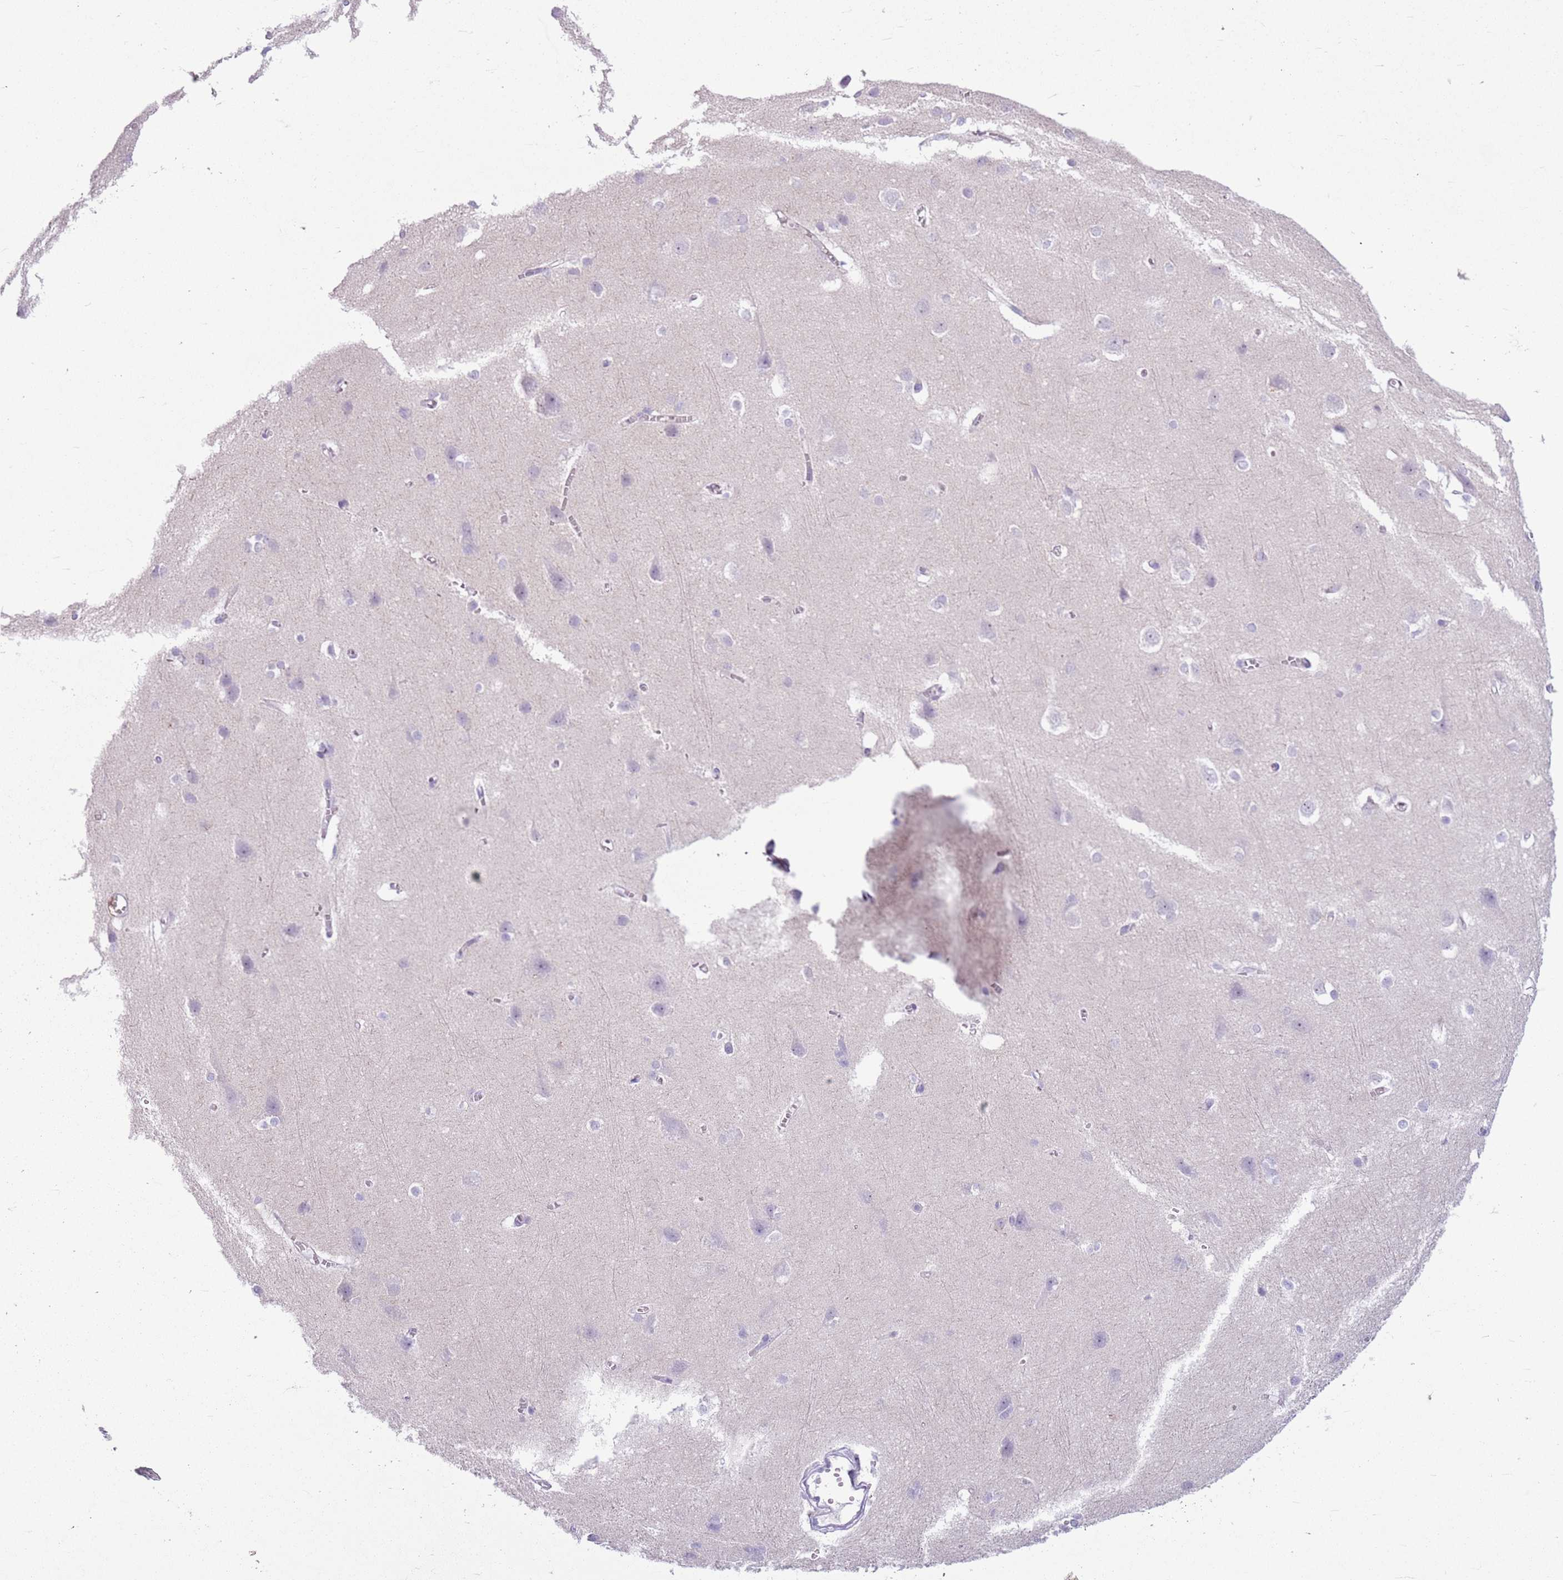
{"staining": {"intensity": "negative", "quantity": "none", "location": "none"}, "tissue": "cerebral cortex", "cell_type": "Endothelial cells", "image_type": "normal", "snomed": [{"axis": "morphology", "description": "Normal tissue, NOS"}, {"axis": "topography", "description": "Cerebral cortex"}], "caption": "Immunohistochemical staining of benign cerebral cortex exhibits no significant expression in endothelial cells. Nuclei are stained in blue.", "gene": "SNX6", "patient": {"sex": "male", "age": 37}}